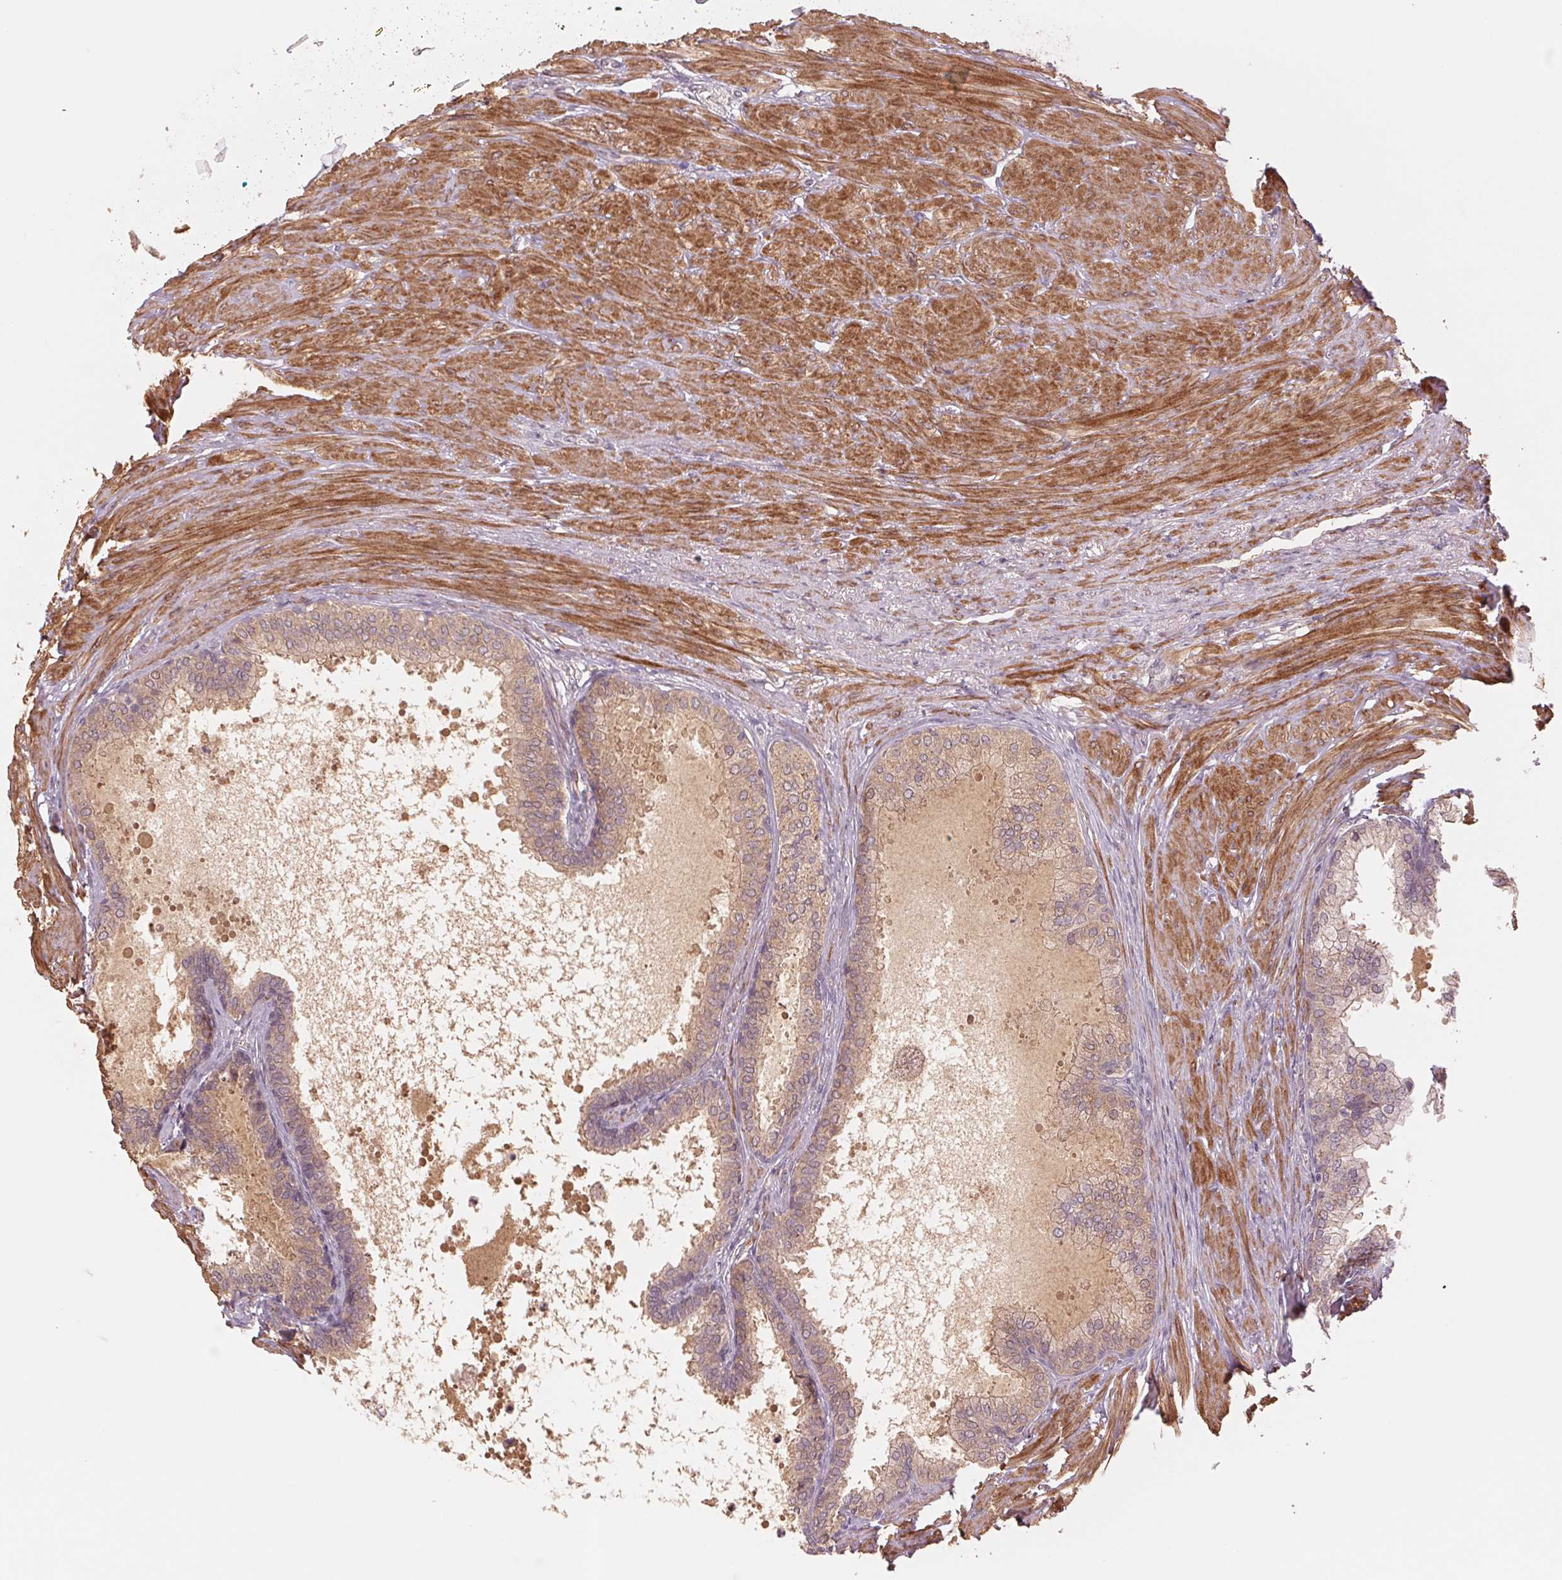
{"staining": {"intensity": "weak", "quantity": "25%-75%", "location": "cytoplasmic/membranous"}, "tissue": "prostate", "cell_type": "Glandular cells", "image_type": "normal", "snomed": [{"axis": "morphology", "description": "Normal tissue, NOS"}, {"axis": "topography", "description": "Prostate"}, {"axis": "topography", "description": "Peripheral nerve tissue"}], "caption": "Prostate was stained to show a protein in brown. There is low levels of weak cytoplasmic/membranous expression in about 25%-75% of glandular cells.", "gene": "PPIAL4A", "patient": {"sex": "male", "age": 55}}